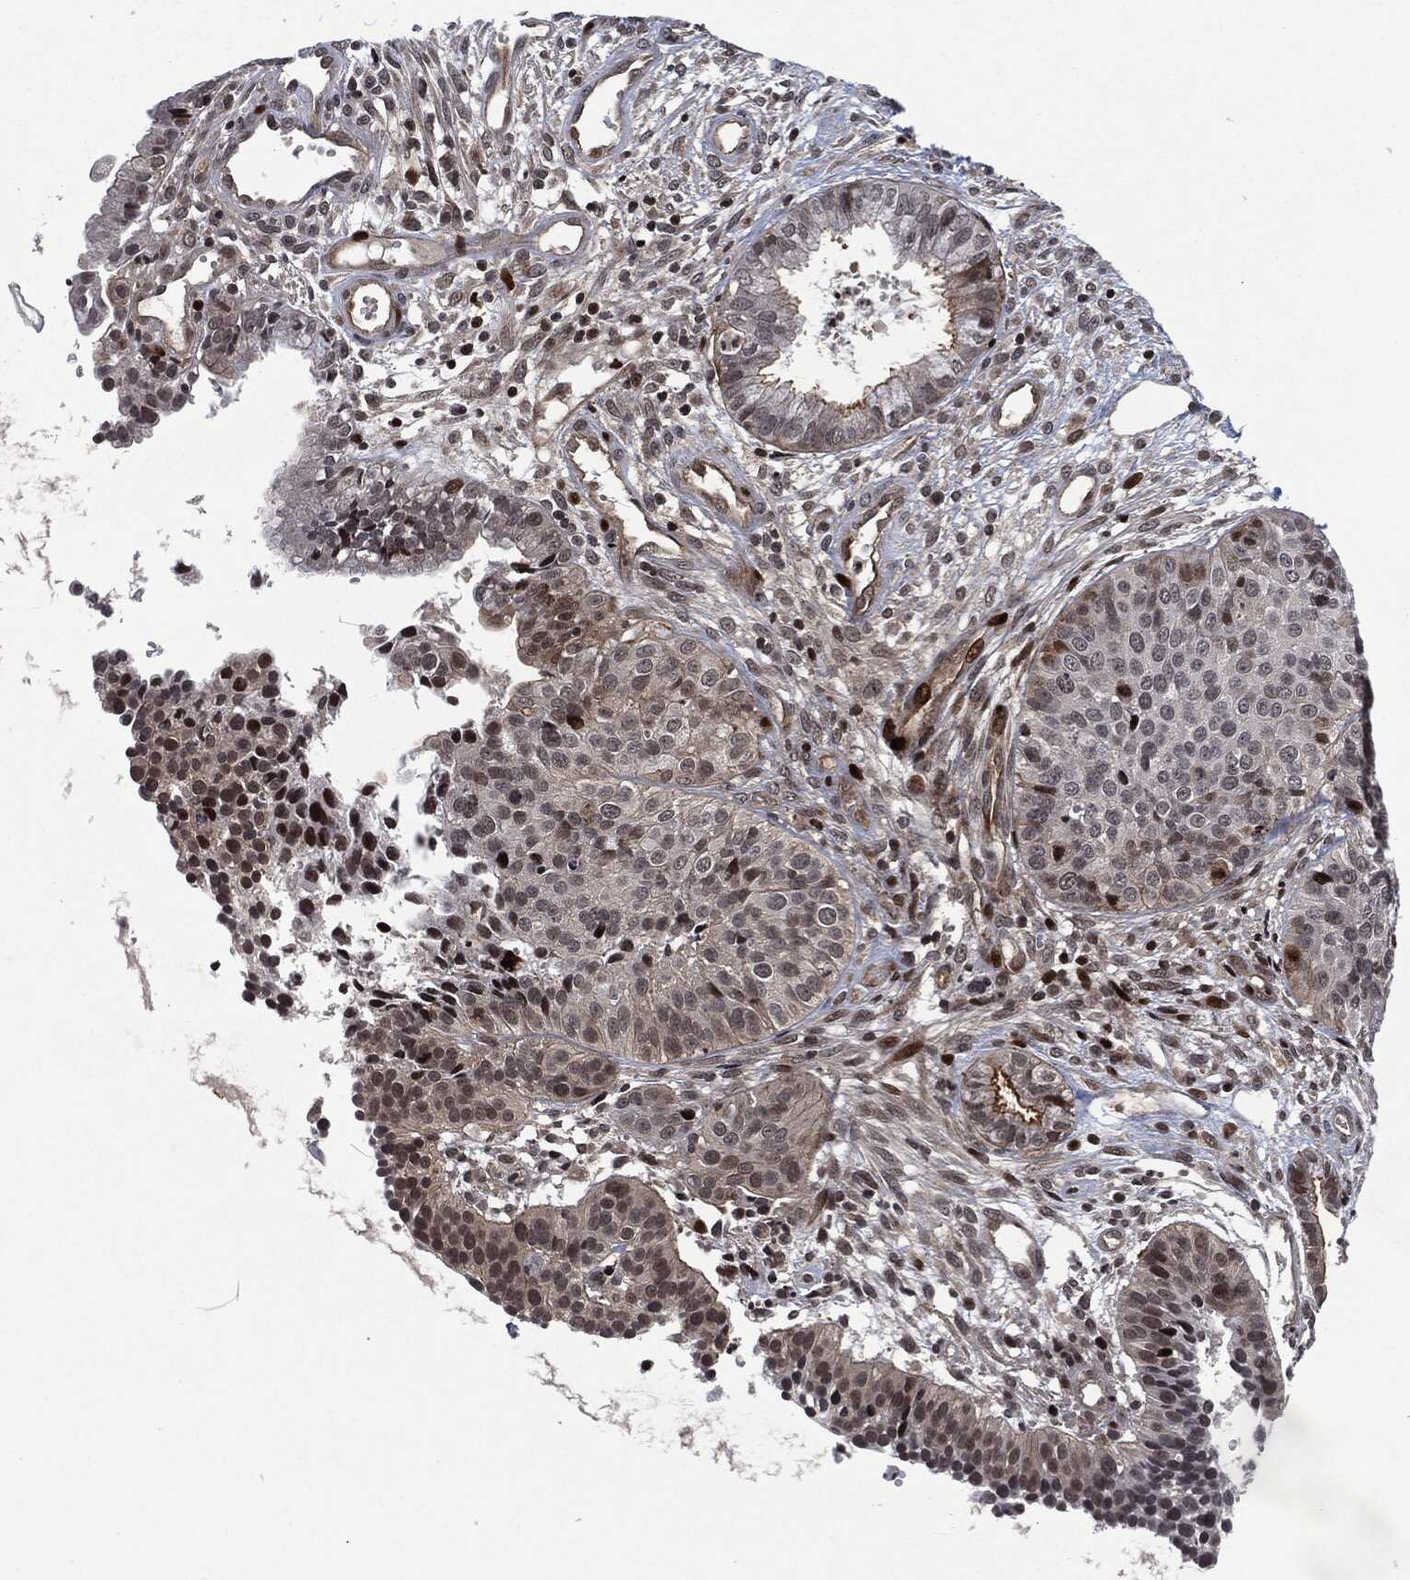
{"staining": {"intensity": "moderate", "quantity": "<25%", "location": "nuclear"}, "tissue": "cervical cancer", "cell_type": "Tumor cells", "image_type": "cancer", "snomed": [{"axis": "morphology", "description": "Normal tissue, NOS"}, {"axis": "morphology", "description": "Squamous cell carcinoma, NOS"}, {"axis": "topography", "description": "Cervix"}], "caption": "Moderate nuclear protein positivity is present in about <25% of tumor cells in cervical cancer (squamous cell carcinoma).", "gene": "EGFR", "patient": {"sex": "female", "age": 39}}